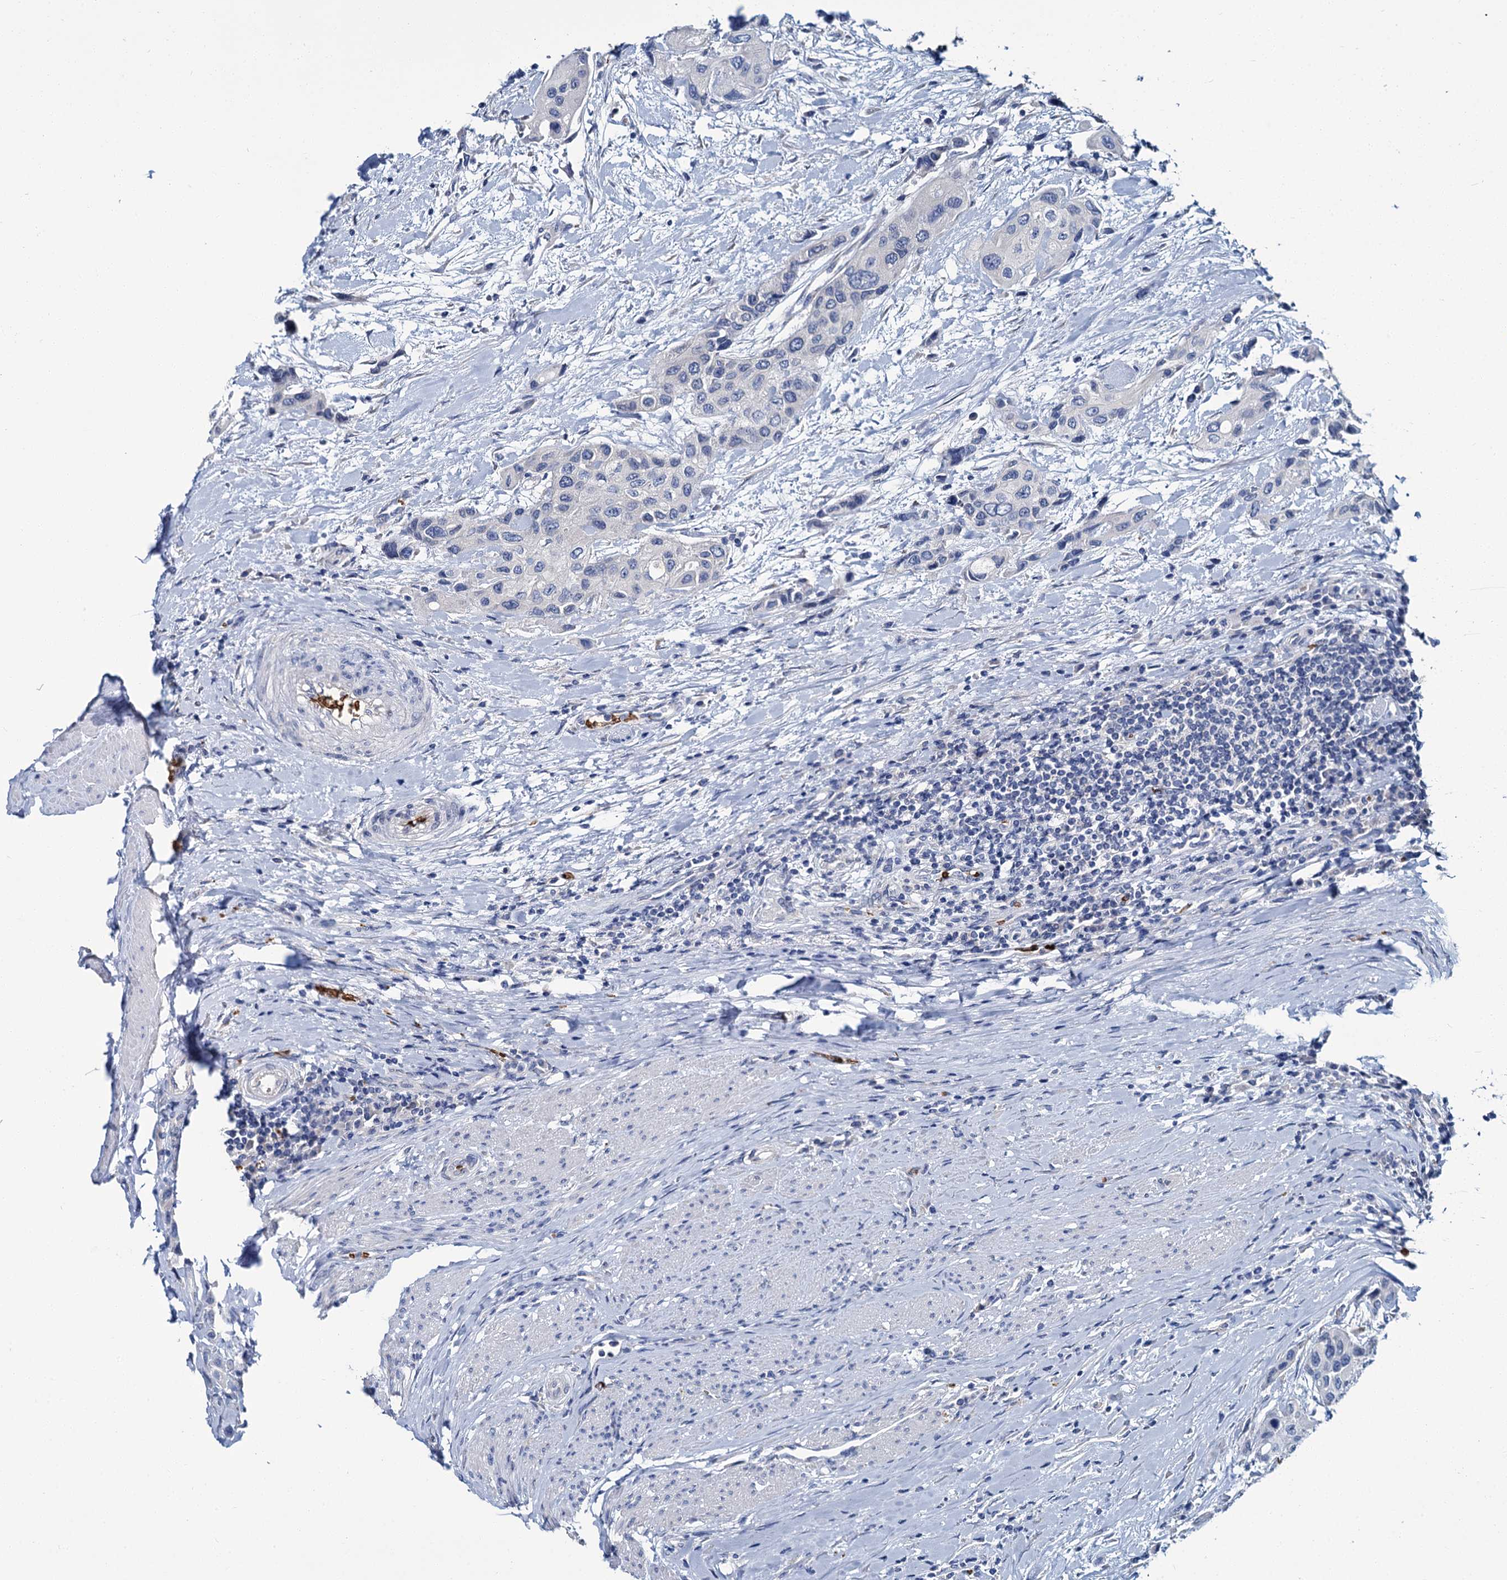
{"staining": {"intensity": "negative", "quantity": "none", "location": "none"}, "tissue": "urothelial cancer", "cell_type": "Tumor cells", "image_type": "cancer", "snomed": [{"axis": "morphology", "description": "Normal tissue, NOS"}, {"axis": "morphology", "description": "Urothelial carcinoma, High grade"}, {"axis": "topography", "description": "Vascular tissue"}, {"axis": "topography", "description": "Urinary bladder"}], "caption": "IHC micrograph of neoplastic tissue: human urothelial cancer stained with DAB exhibits no significant protein positivity in tumor cells.", "gene": "ATG2A", "patient": {"sex": "female", "age": 56}}